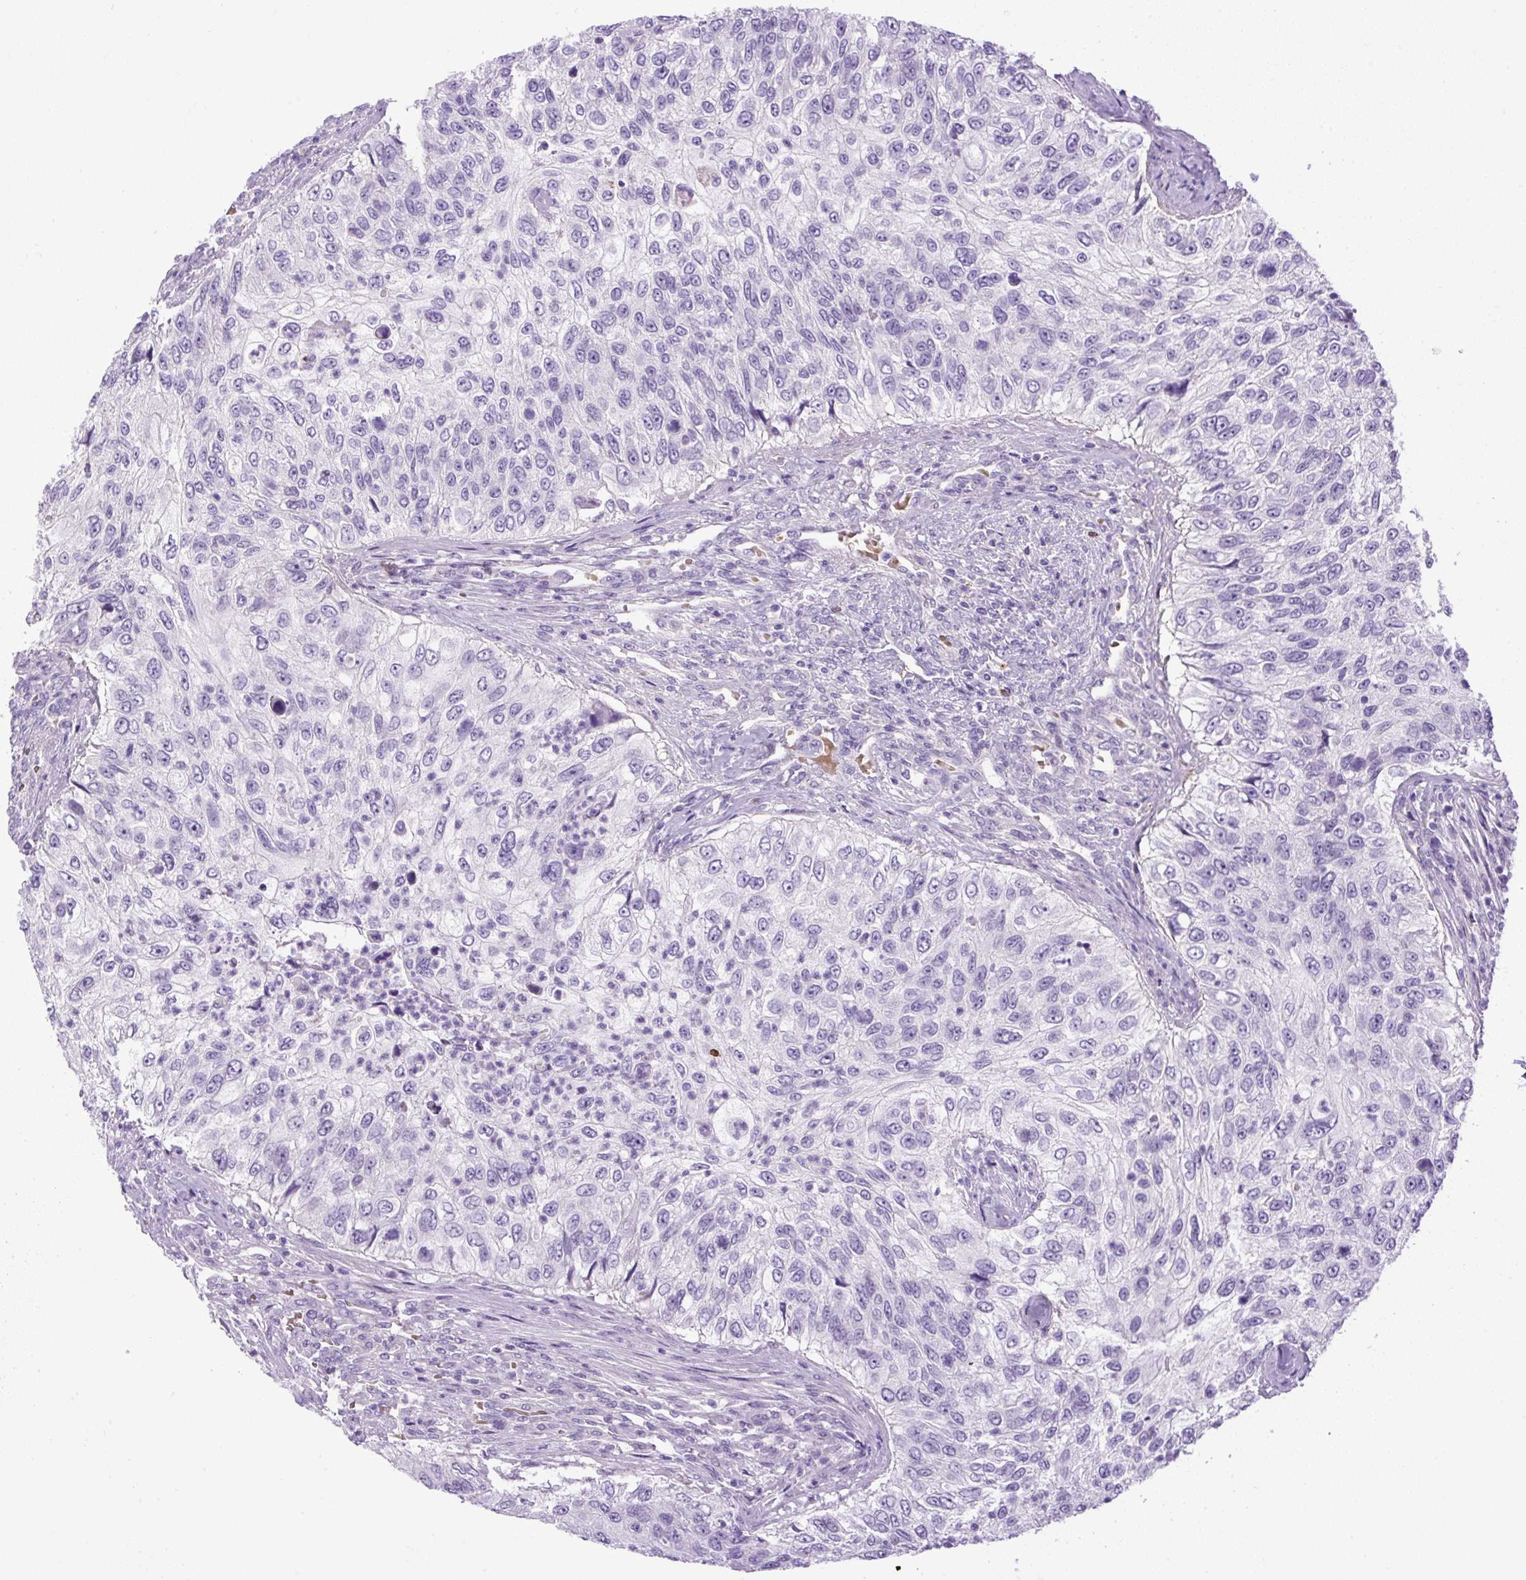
{"staining": {"intensity": "negative", "quantity": "none", "location": "none"}, "tissue": "urothelial cancer", "cell_type": "Tumor cells", "image_type": "cancer", "snomed": [{"axis": "morphology", "description": "Urothelial carcinoma, High grade"}, {"axis": "topography", "description": "Urinary bladder"}], "caption": "Immunohistochemistry (IHC) micrograph of urothelial carcinoma (high-grade) stained for a protein (brown), which demonstrates no staining in tumor cells.", "gene": "VWA7", "patient": {"sex": "female", "age": 60}}